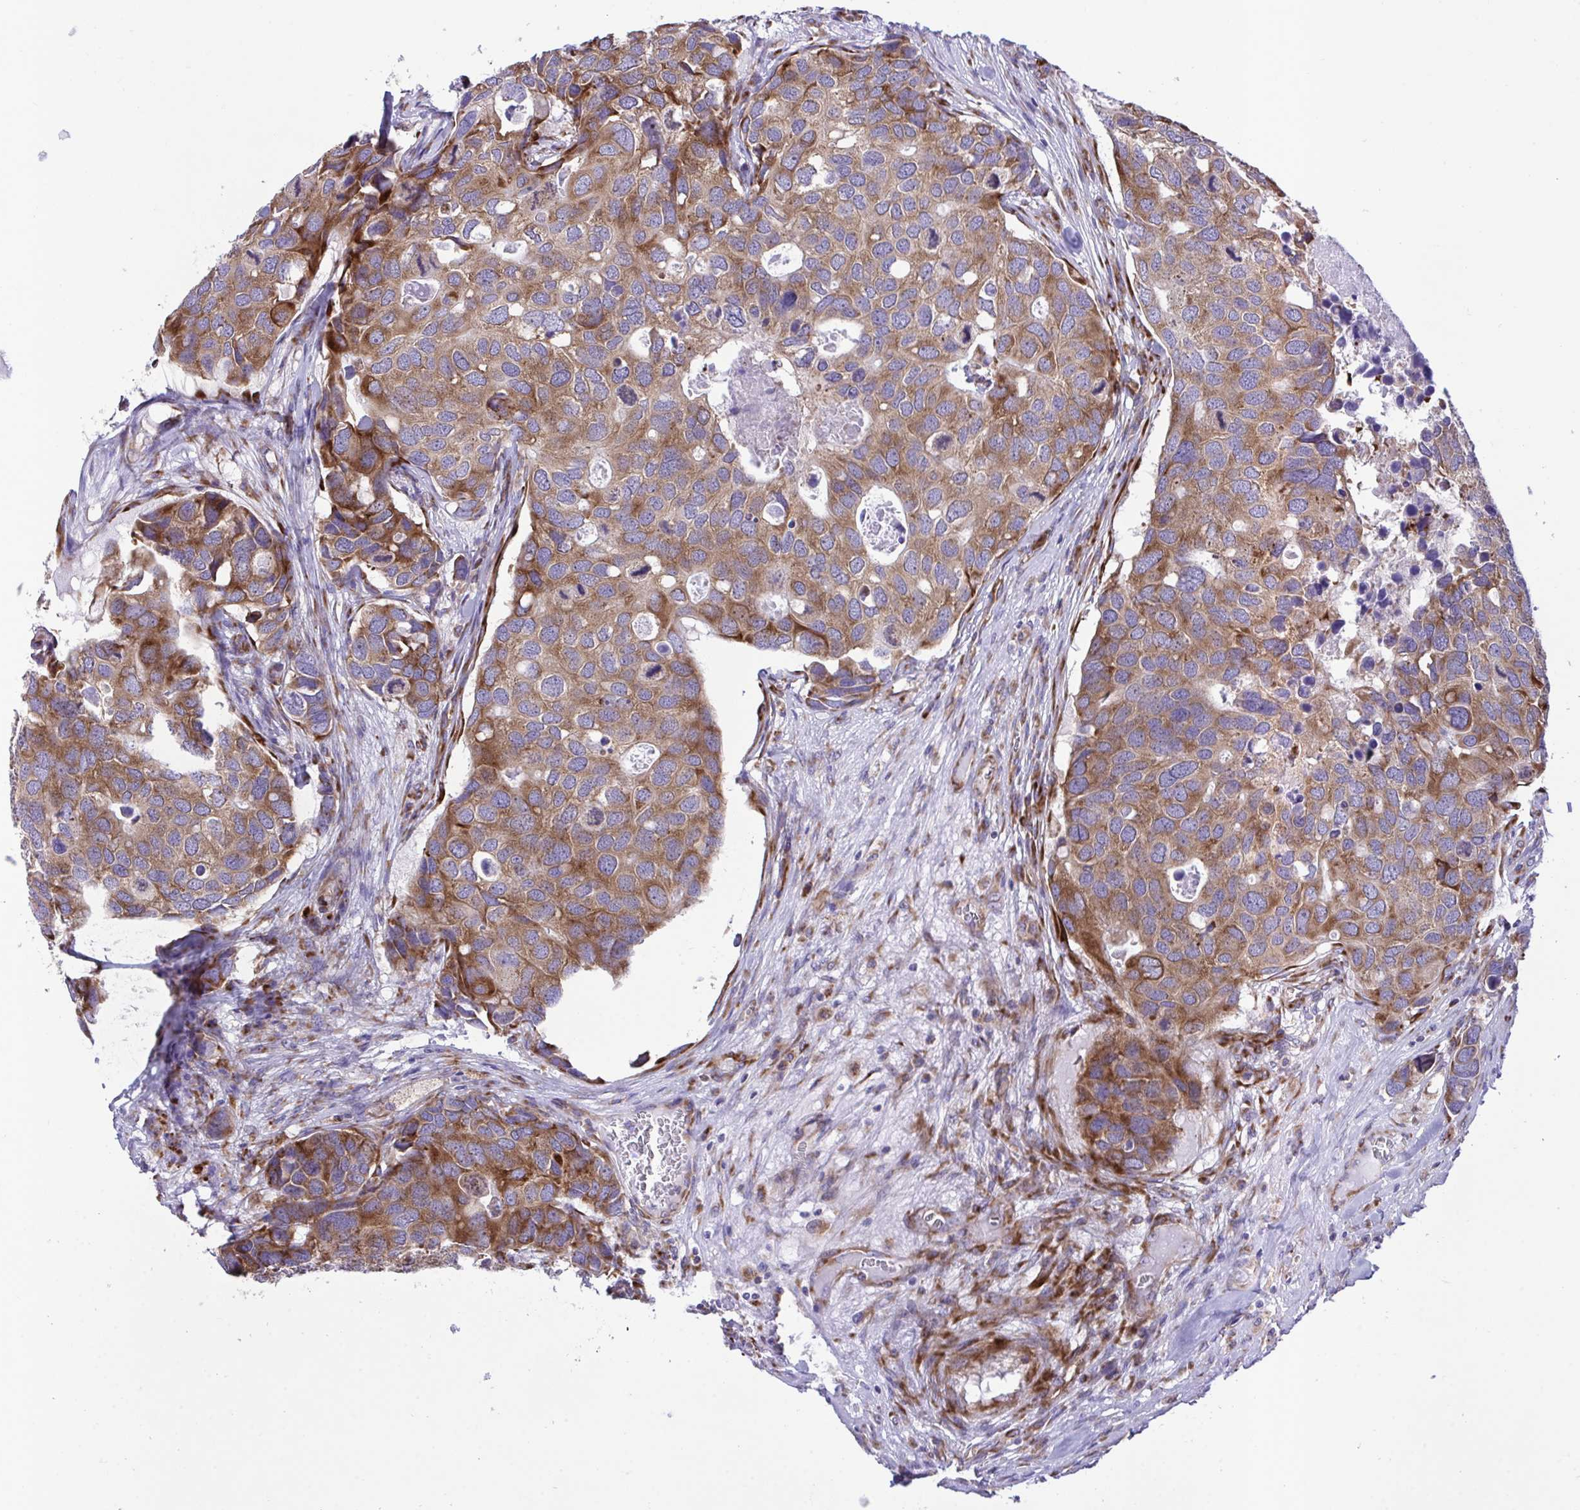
{"staining": {"intensity": "moderate", "quantity": ">75%", "location": "cytoplasmic/membranous"}, "tissue": "breast cancer", "cell_type": "Tumor cells", "image_type": "cancer", "snomed": [{"axis": "morphology", "description": "Duct carcinoma"}, {"axis": "topography", "description": "Breast"}], "caption": "A brown stain shows moderate cytoplasmic/membranous expression of a protein in human breast cancer tumor cells. The staining is performed using DAB brown chromogen to label protein expression. The nuclei are counter-stained blue using hematoxylin.", "gene": "RPS15", "patient": {"sex": "female", "age": 83}}